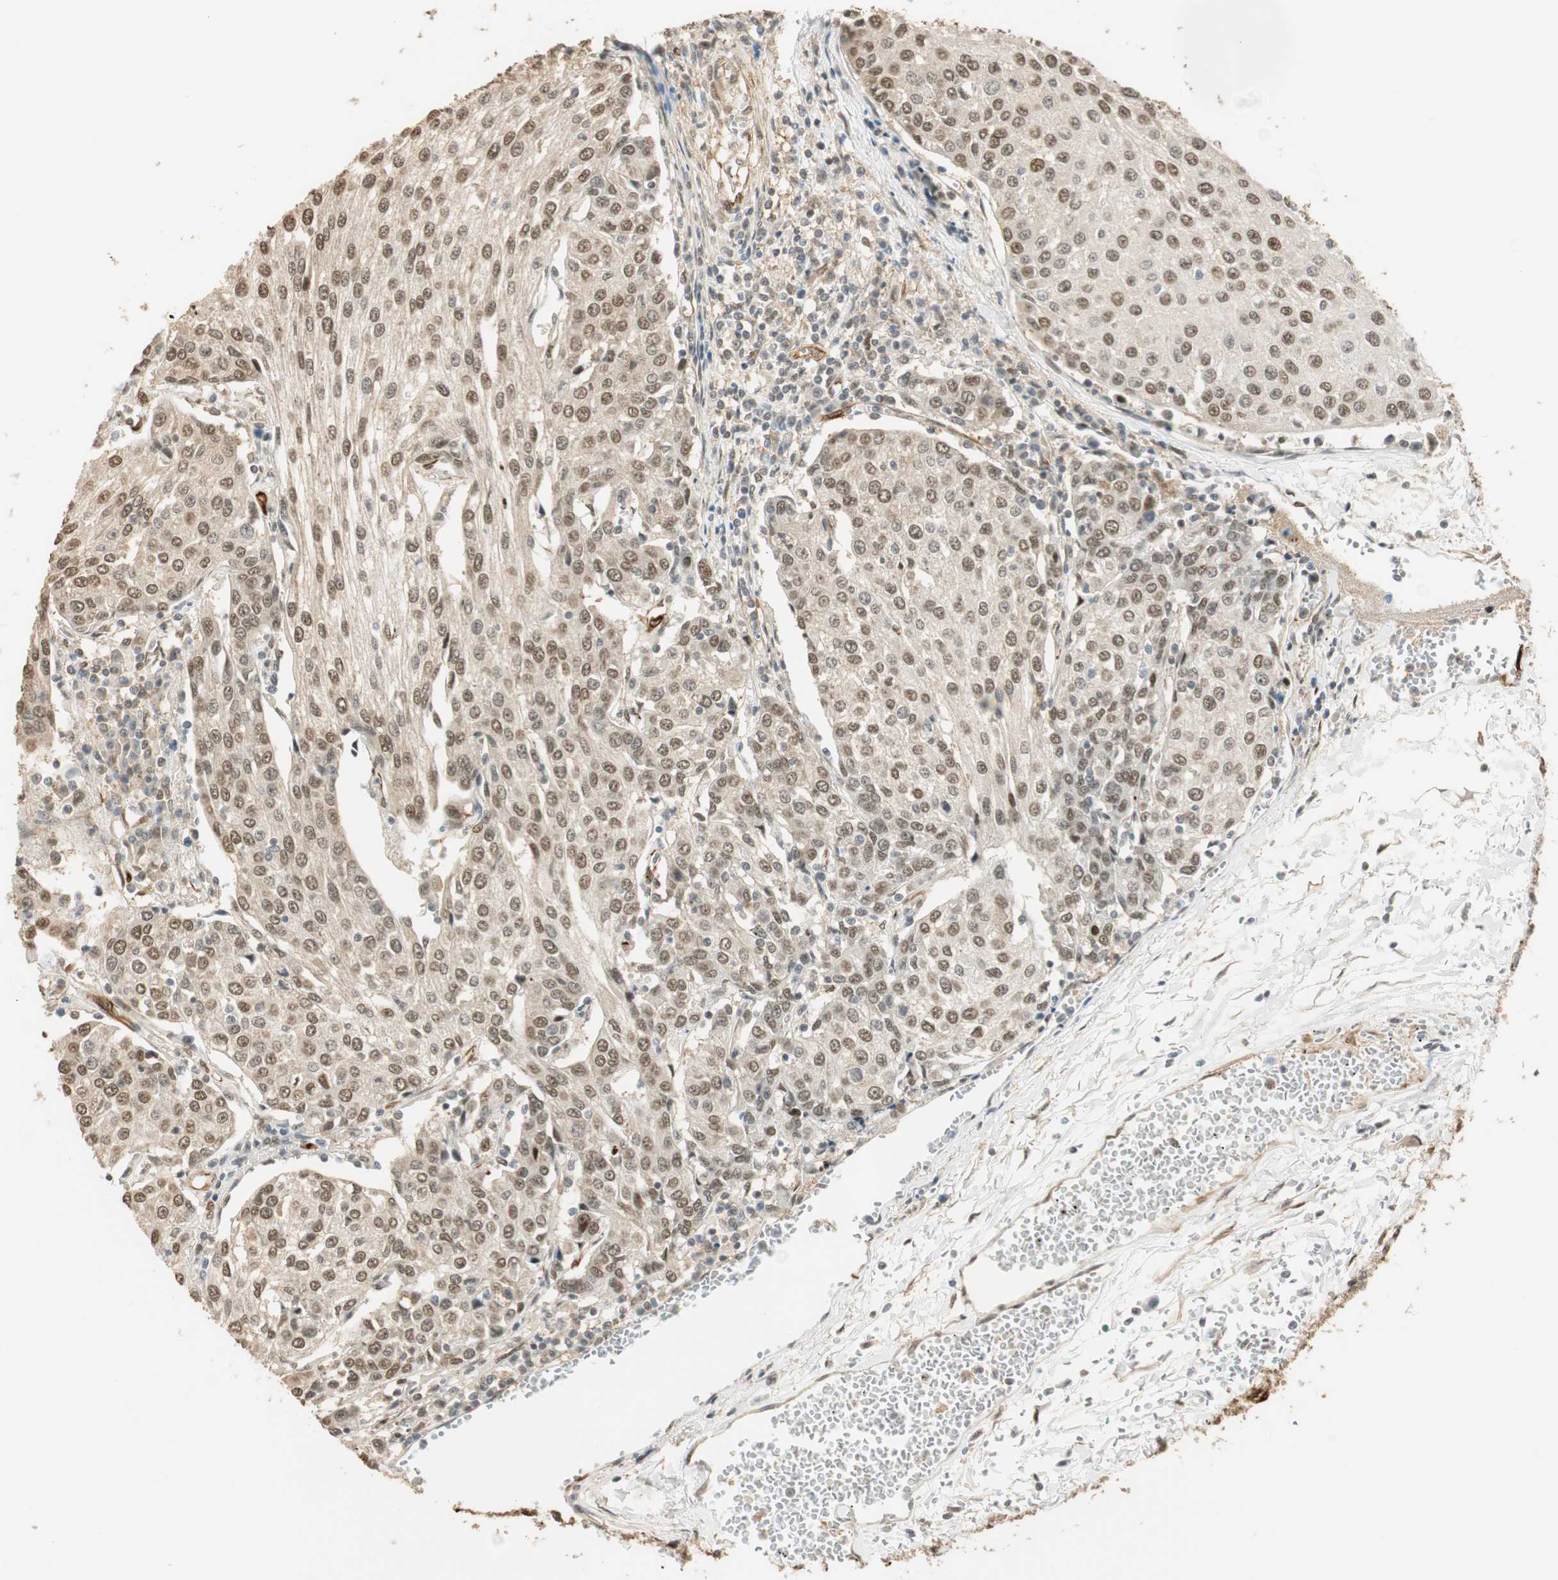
{"staining": {"intensity": "weak", "quantity": ">75%", "location": "cytoplasmic/membranous,nuclear"}, "tissue": "urothelial cancer", "cell_type": "Tumor cells", "image_type": "cancer", "snomed": [{"axis": "morphology", "description": "Urothelial carcinoma, High grade"}, {"axis": "topography", "description": "Urinary bladder"}], "caption": "Immunohistochemistry of human high-grade urothelial carcinoma shows low levels of weak cytoplasmic/membranous and nuclear positivity in approximately >75% of tumor cells. (DAB (3,3'-diaminobenzidine) IHC with brightfield microscopy, high magnification).", "gene": "NES", "patient": {"sex": "female", "age": 85}}